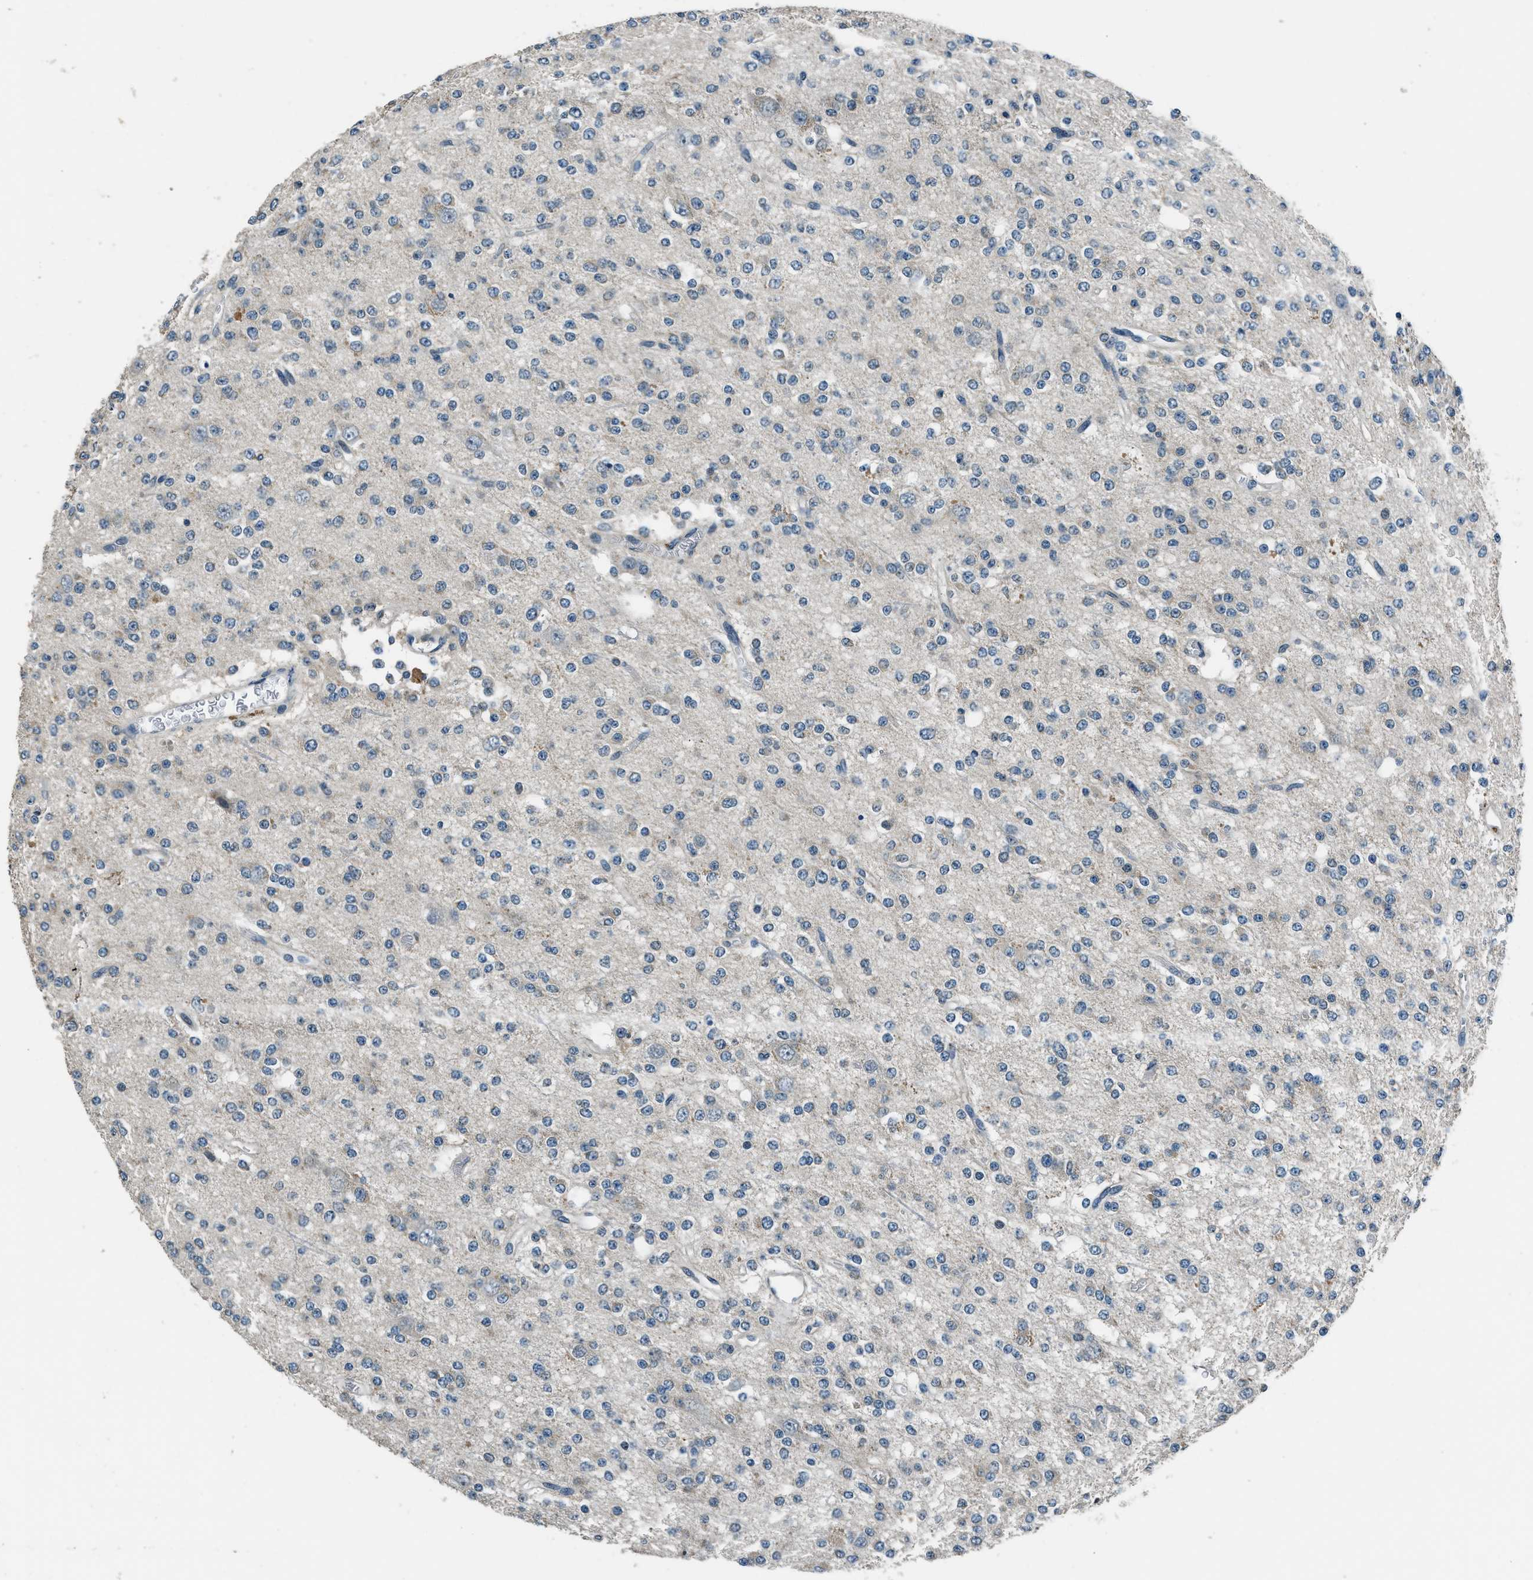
{"staining": {"intensity": "negative", "quantity": "none", "location": "none"}, "tissue": "glioma", "cell_type": "Tumor cells", "image_type": "cancer", "snomed": [{"axis": "morphology", "description": "Glioma, malignant, Low grade"}, {"axis": "topography", "description": "Brain"}], "caption": "Glioma was stained to show a protein in brown. There is no significant staining in tumor cells.", "gene": "NME8", "patient": {"sex": "male", "age": 38}}